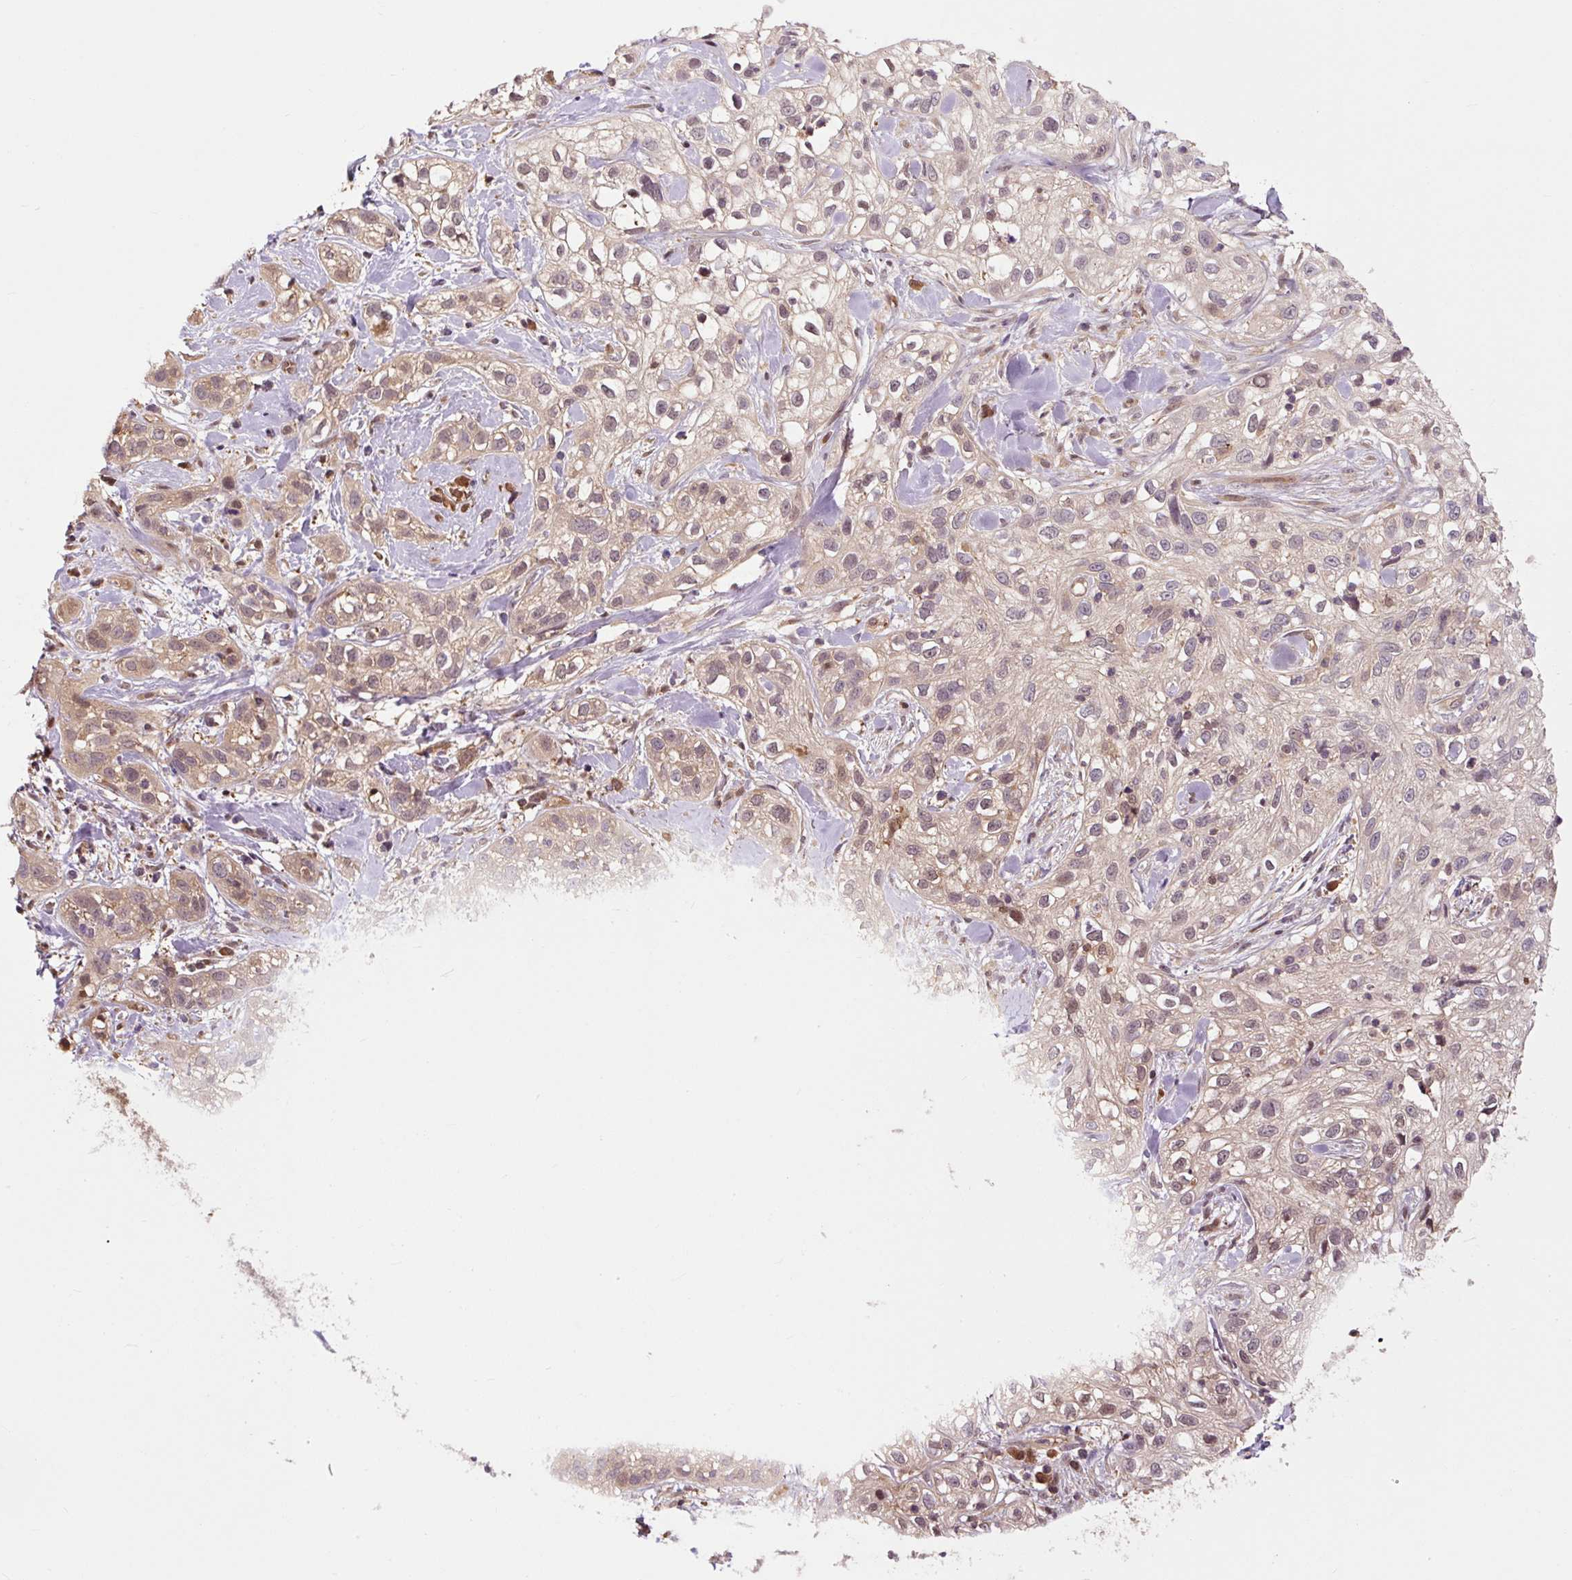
{"staining": {"intensity": "weak", "quantity": "25%-75%", "location": "cytoplasmic/membranous,nuclear"}, "tissue": "skin cancer", "cell_type": "Tumor cells", "image_type": "cancer", "snomed": [{"axis": "morphology", "description": "Squamous cell carcinoma, NOS"}, {"axis": "topography", "description": "Skin"}], "caption": "High-power microscopy captured an immunohistochemistry (IHC) photomicrograph of skin cancer (squamous cell carcinoma), revealing weak cytoplasmic/membranous and nuclear expression in approximately 25%-75% of tumor cells. Using DAB (brown) and hematoxylin (blue) stains, captured at high magnification using brightfield microscopy.", "gene": "TPT1", "patient": {"sex": "male", "age": 82}}